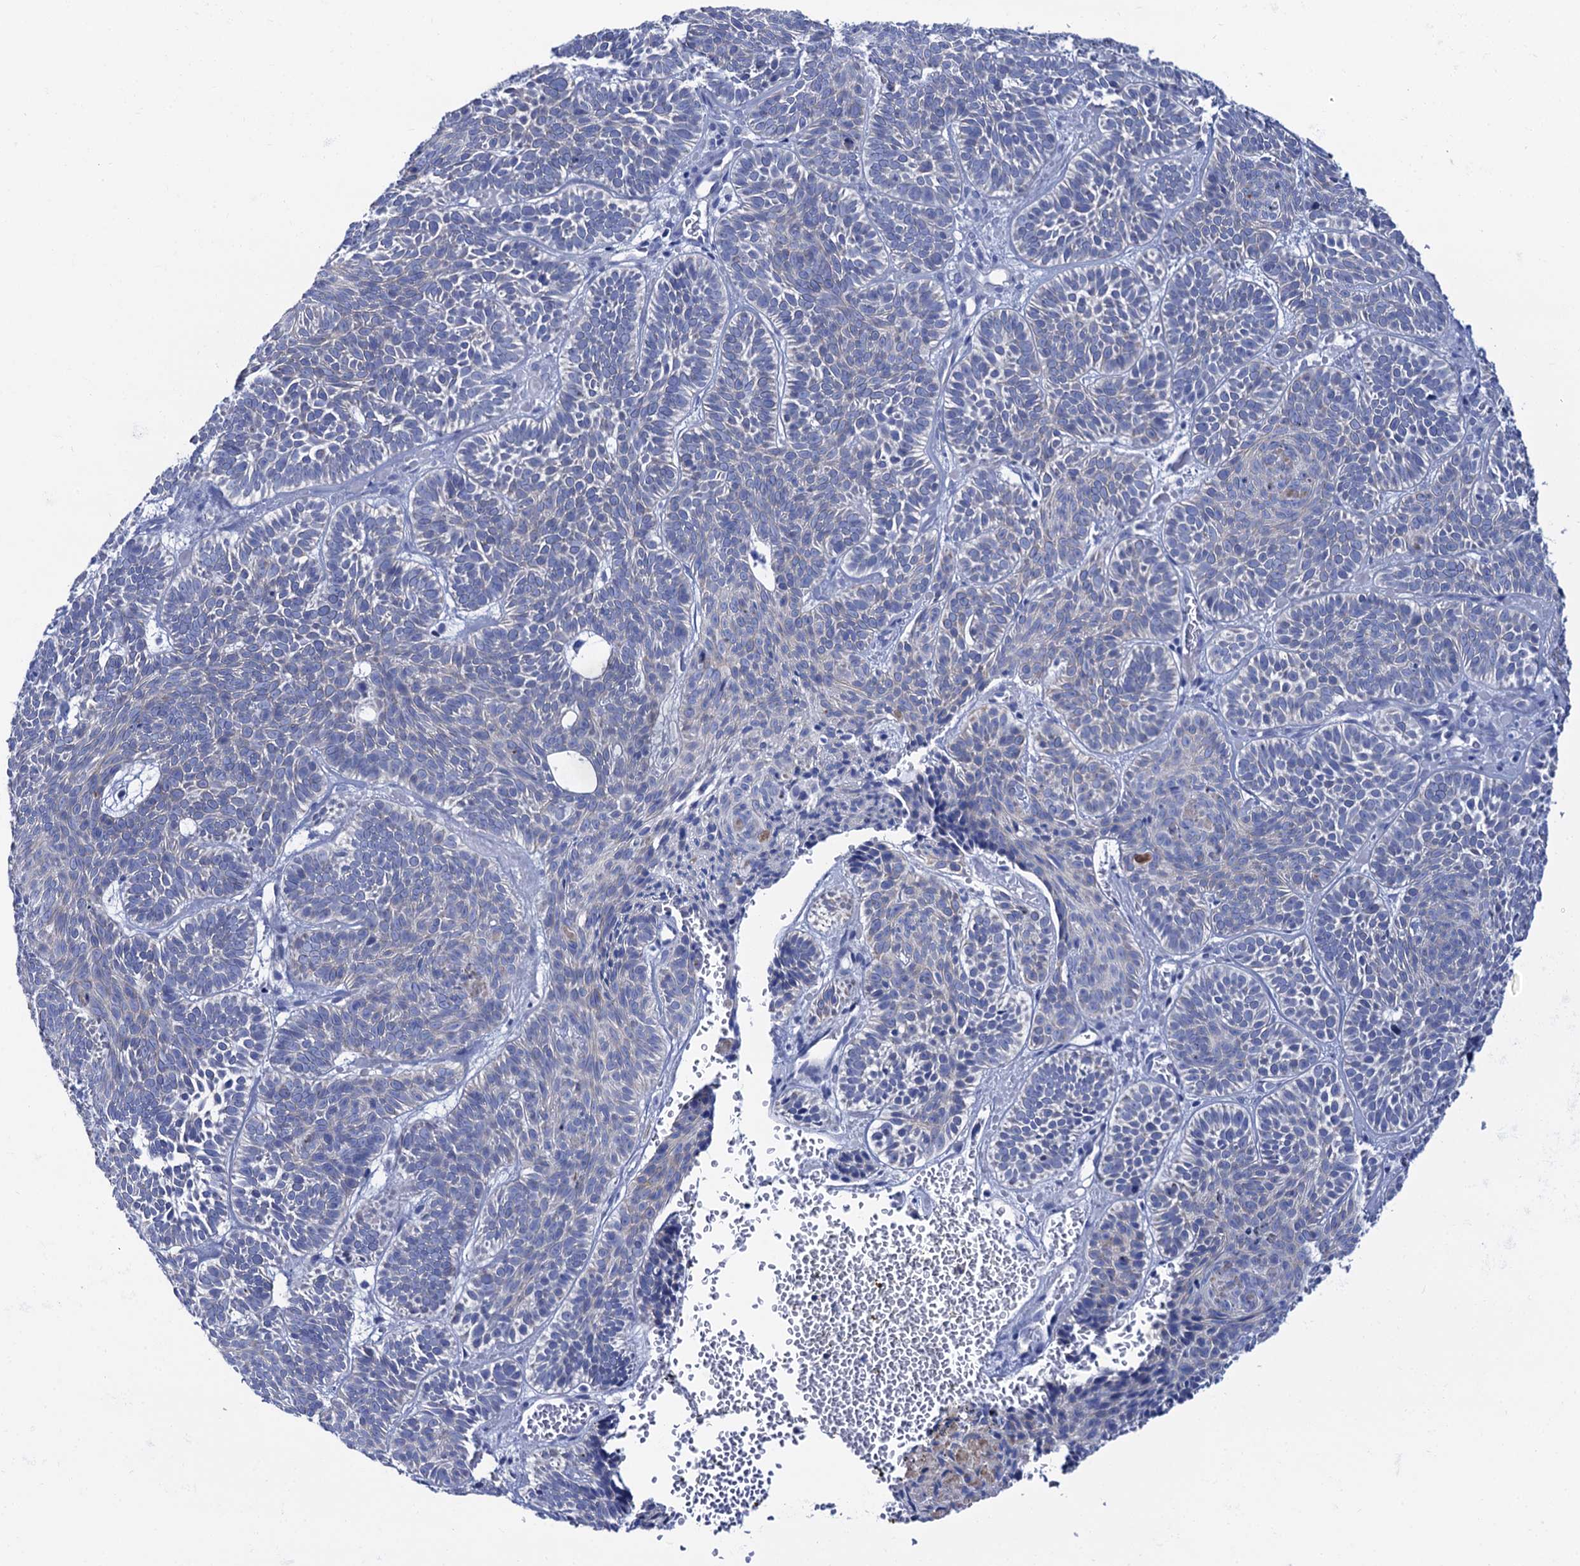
{"staining": {"intensity": "negative", "quantity": "none", "location": "none"}, "tissue": "skin cancer", "cell_type": "Tumor cells", "image_type": "cancer", "snomed": [{"axis": "morphology", "description": "Basal cell carcinoma"}, {"axis": "topography", "description": "Skin"}], "caption": "The image shows no staining of tumor cells in skin cancer.", "gene": "RAB3IP", "patient": {"sex": "male", "age": 85}}